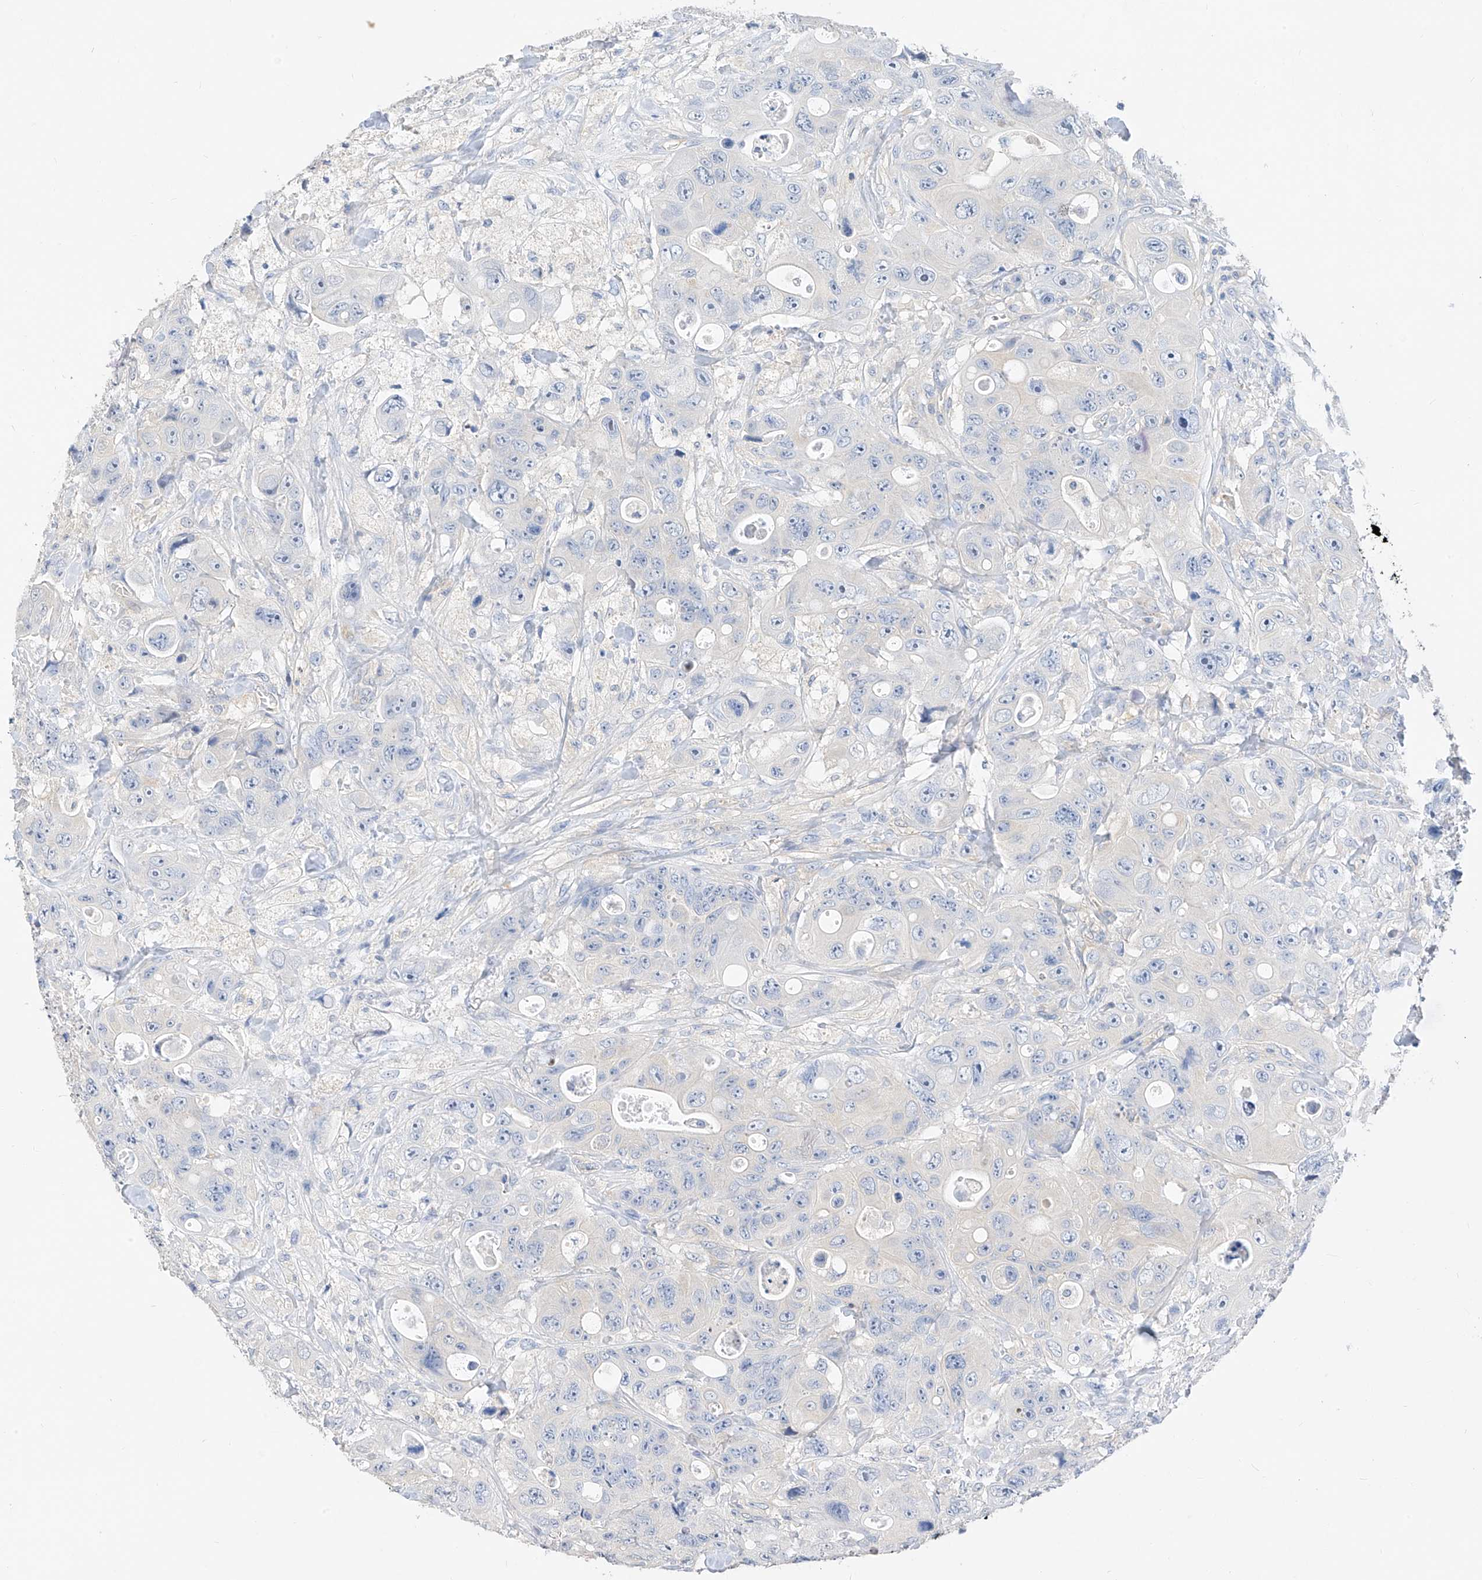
{"staining": {"intensity": "negative", "quantity": "none", "location": "none"}, "tissue": "colorectal cancer", "cell_type": "Tumor cells", "image_type": "cancer", "snomed": [{"axis": "morphology", "description": "Adenocarcinoma, NOS"}, {"axis": "topography", "description": "Colon"}], "caption": "Protein analysis of colorectal cancer exhibits no significant positivity in tumor cells. (DAB immunohistochemistry with hematoxylin counter stain).", "gene": "ZZEF1", "patient": {"sex": "female", "age": 46}}